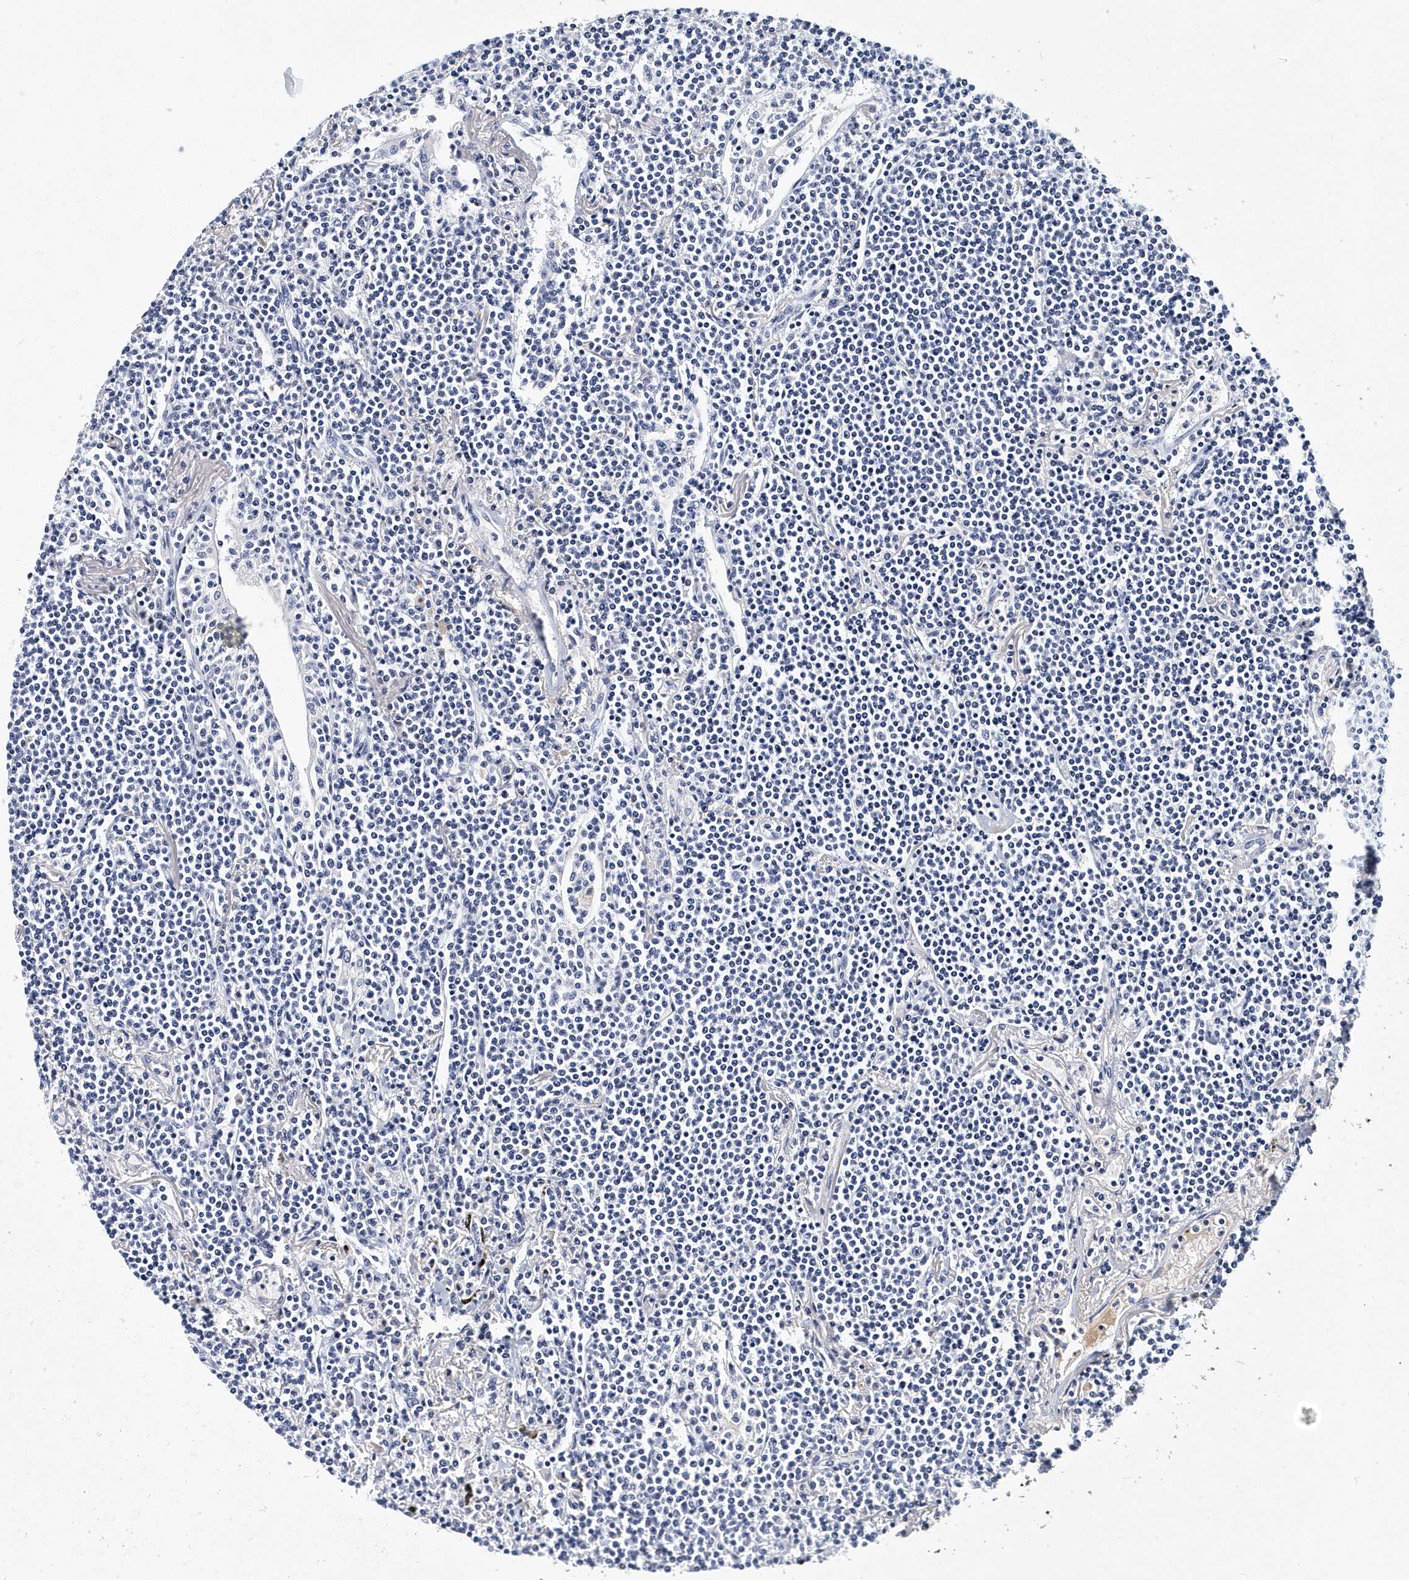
{"staining": {"intensity": "negative", "quantity": "none", "location": "none"}, "tissue": "lymphoma", "cell_type": "Tumor cells", "image_type": "cancer", "snomed": [{"axis": "morphology", "description": "Malignant lymphoma, non-Hodgkin's type, Low grade"}, {"axis": "topography", "description": "Lung"}], "caption": "An immunohistochemistry (IHC) image of lymphoma is shown. There is no staining in tumor cells of lymphoma.", "gene": "ITGA2B", "patient": {"sex": "female", "age": 71}}